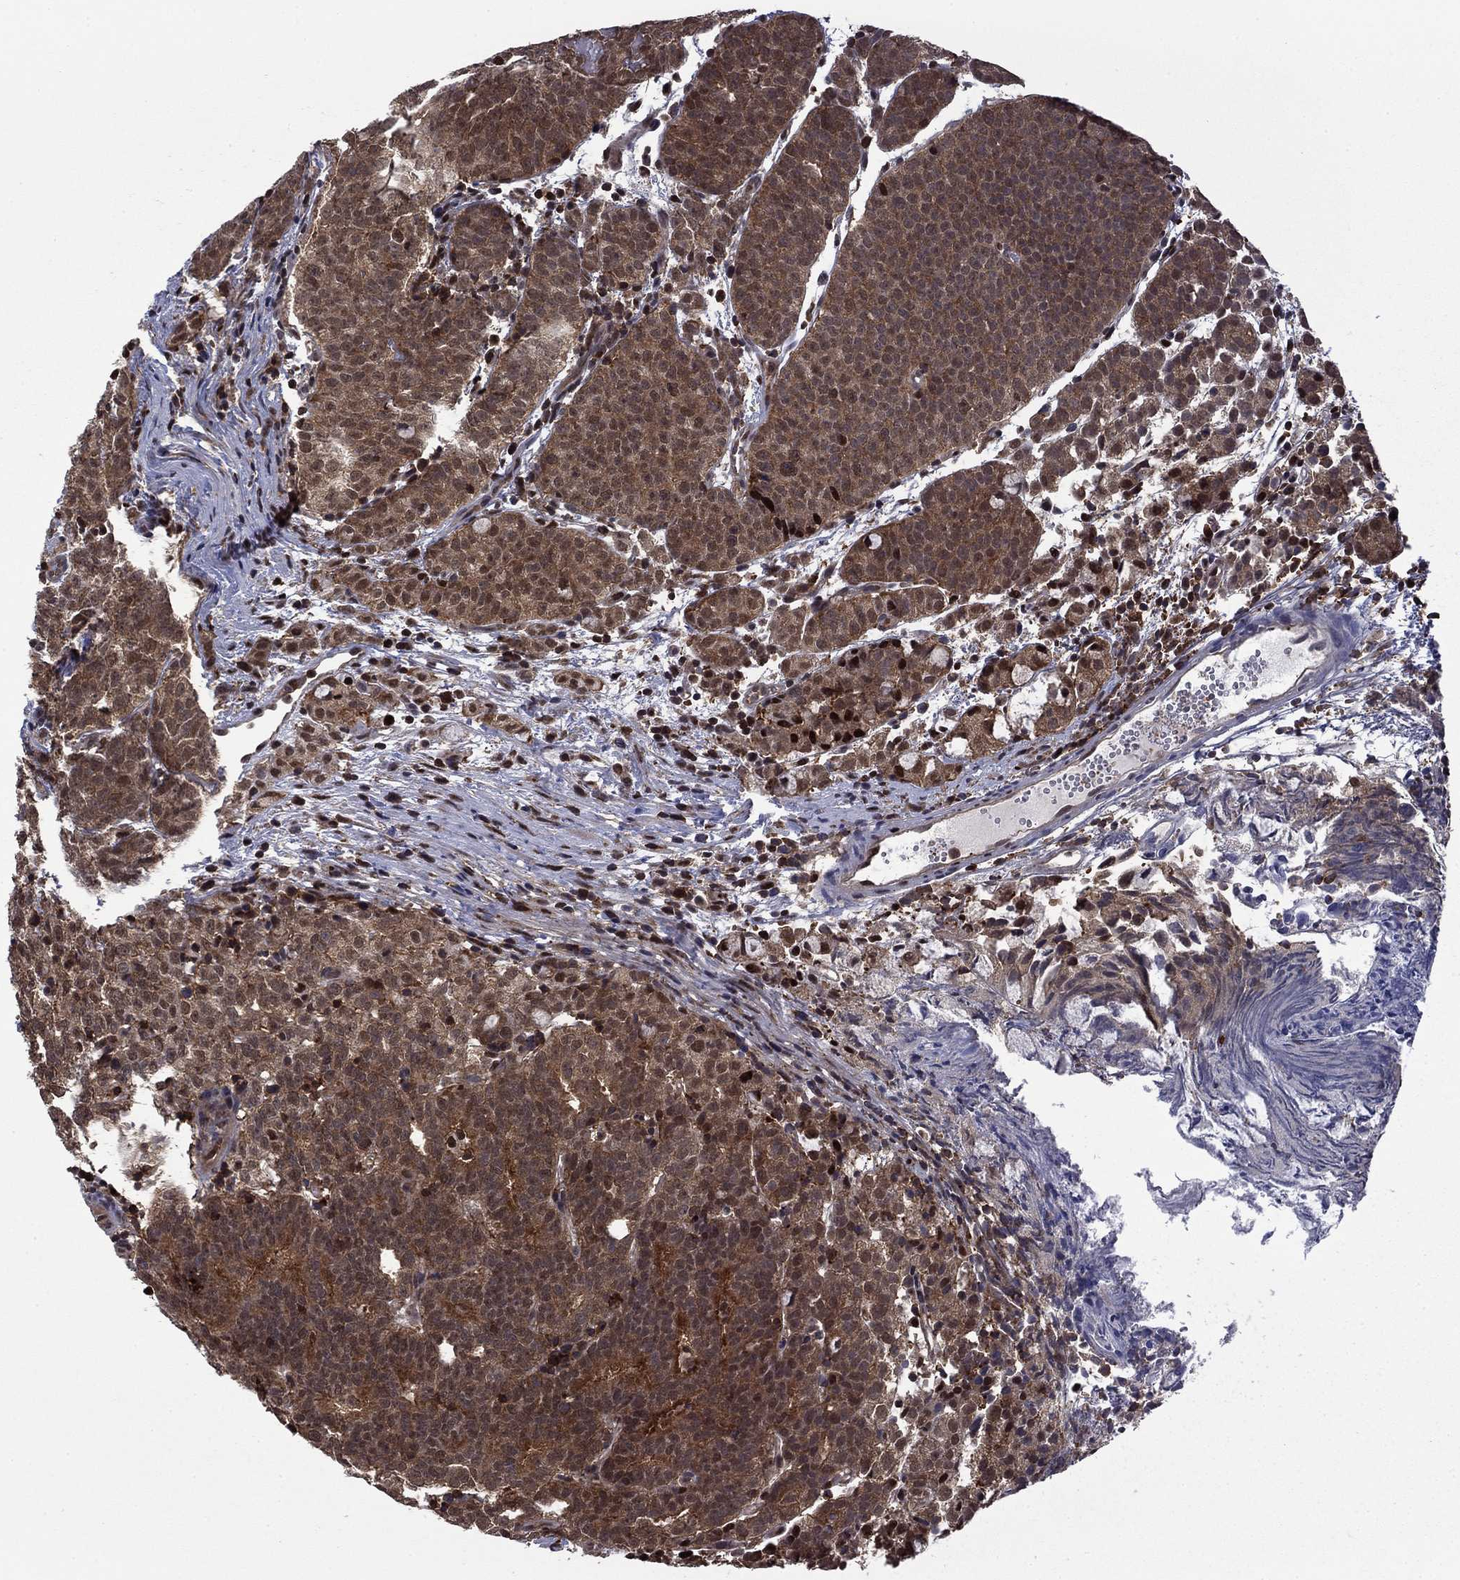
{"staining": {"intensity": "weak", "quantity": "25%-75%", "location": "cytoplasmic/membranous"}, "tissue": "prostate cancer", "cell_type": "Tumor cells", "image_type": "cancer", "snomed": [{"axis": "morphology", "description": "Adenocarcinoma, High grade"}, {"axis": "topography", "description": "Prostate"}], "caption": "Adenocarcinoma (high-grade) (prostate) stained with immunohistochemistry reveals weak cytoplasmic/membranous staining in about 25%-75% of tumor cells.", "gene": "PSMD2", "patient": {"sex": "male", "age": 53}}